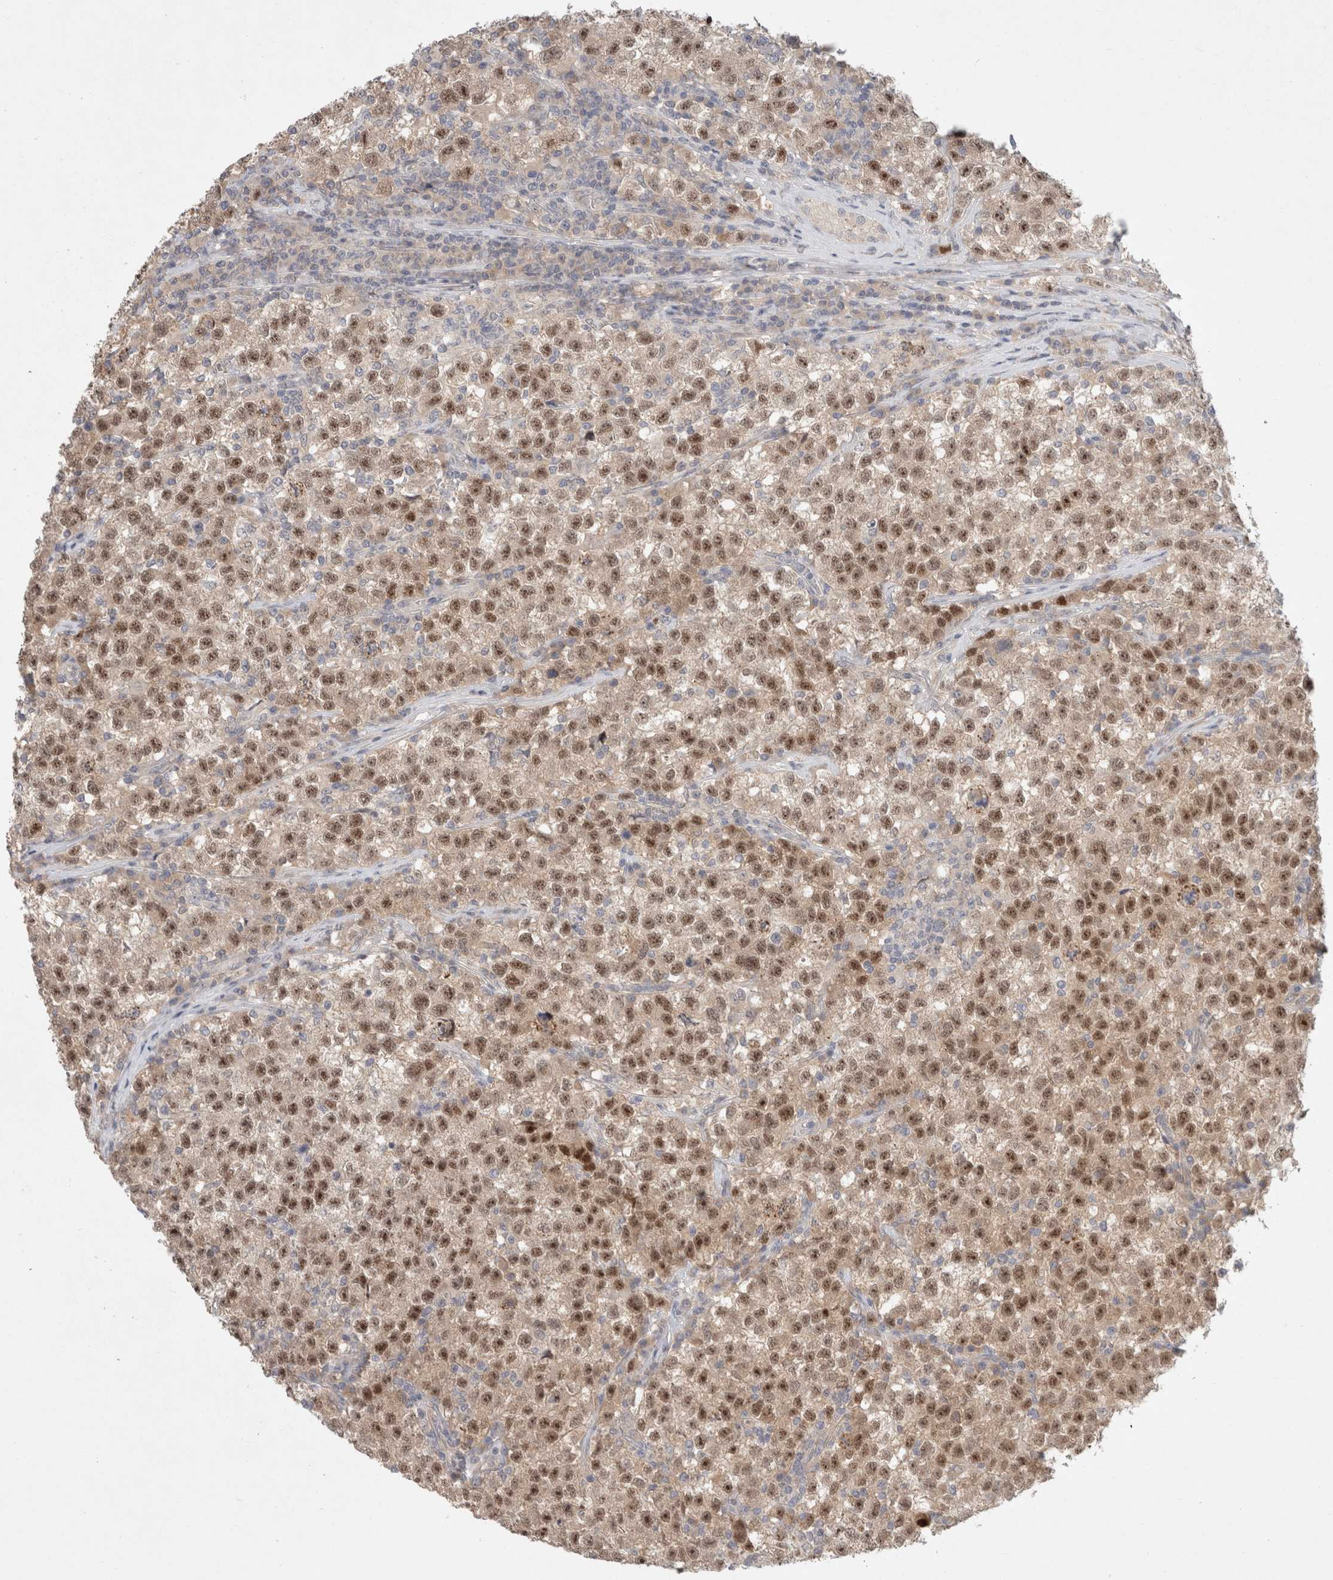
{"staining": {"intensity": "moderate", "quantity": ">75%", "location": "nuclear"}, "tissue": "testis cancer", "cell_type": "Tumor cells", "image_type": "cancer", "snomed": [{"axis": "morphology", "description": "Seminoma, NOS"}, {"axis": "topography", "description": "Testis"}], "caption": "About >75% of tumor cells in testis seminoma display moderate nuclear protein staining as visualized by brown immunohistochemical staining.", "gene": "RASAL2", "patient": {"sex": "male", "age": 22}}